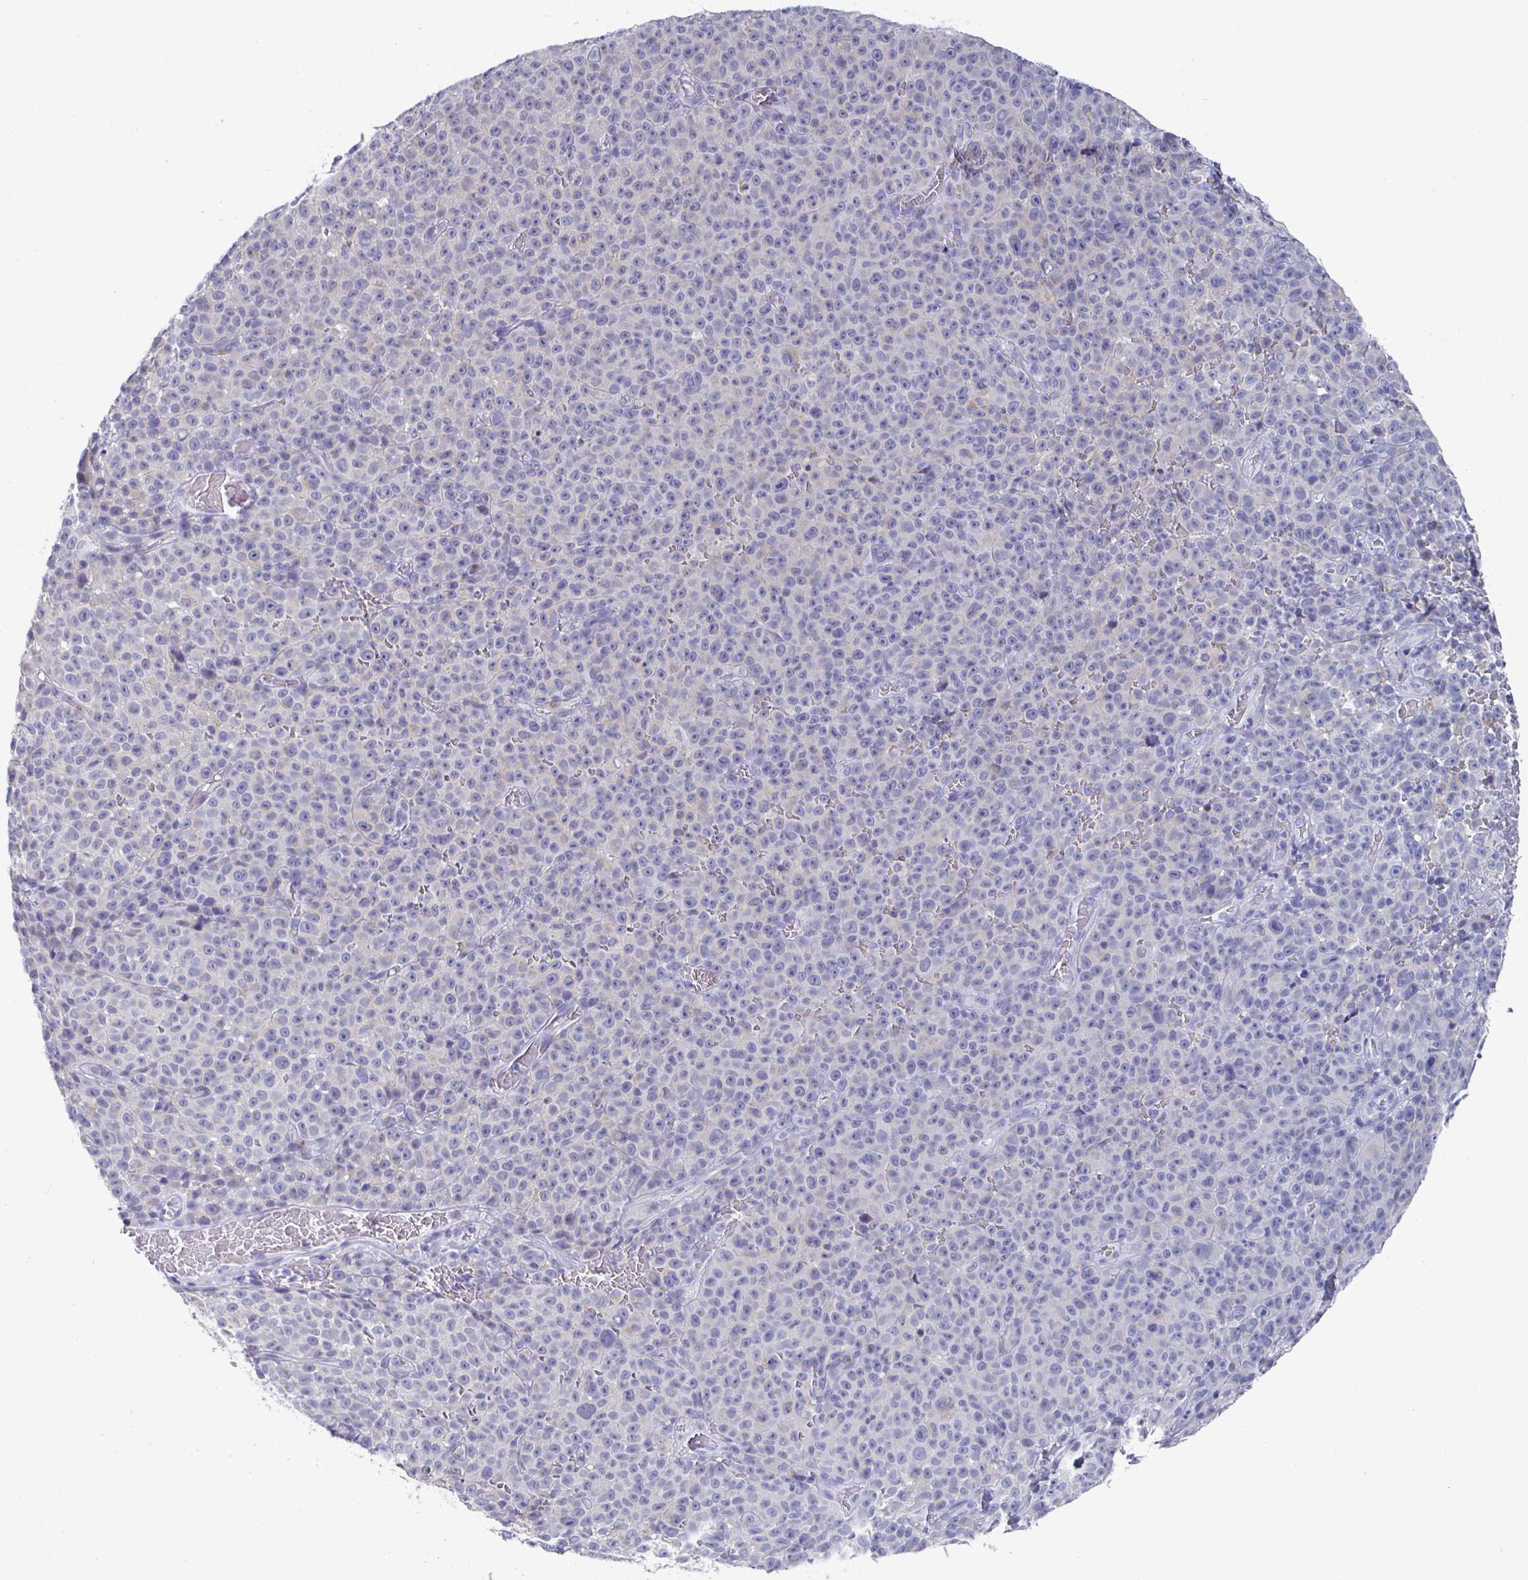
{"staining": {"intensity": "negative", "quantity": "none", "location": "none"}, "tissue": "melanoma", "cell_type": "Tumor cells", "image_type": "cancer", "snomed": [{"axis": "morphology", "description": "Malignant melanoma, NOS"}, {"axis": "topography", "description": "Skin"}], "caption": "High magnification brightfield microscopy of melanoma stained with DAB (brown) and counterstained with hematoxylin (blue): tumor cells show no significant expression. (IHC, brightfield microscopy, high magnification).", "gene": "TAS2R39", "patient": {"sex": "female", "age": 82}}